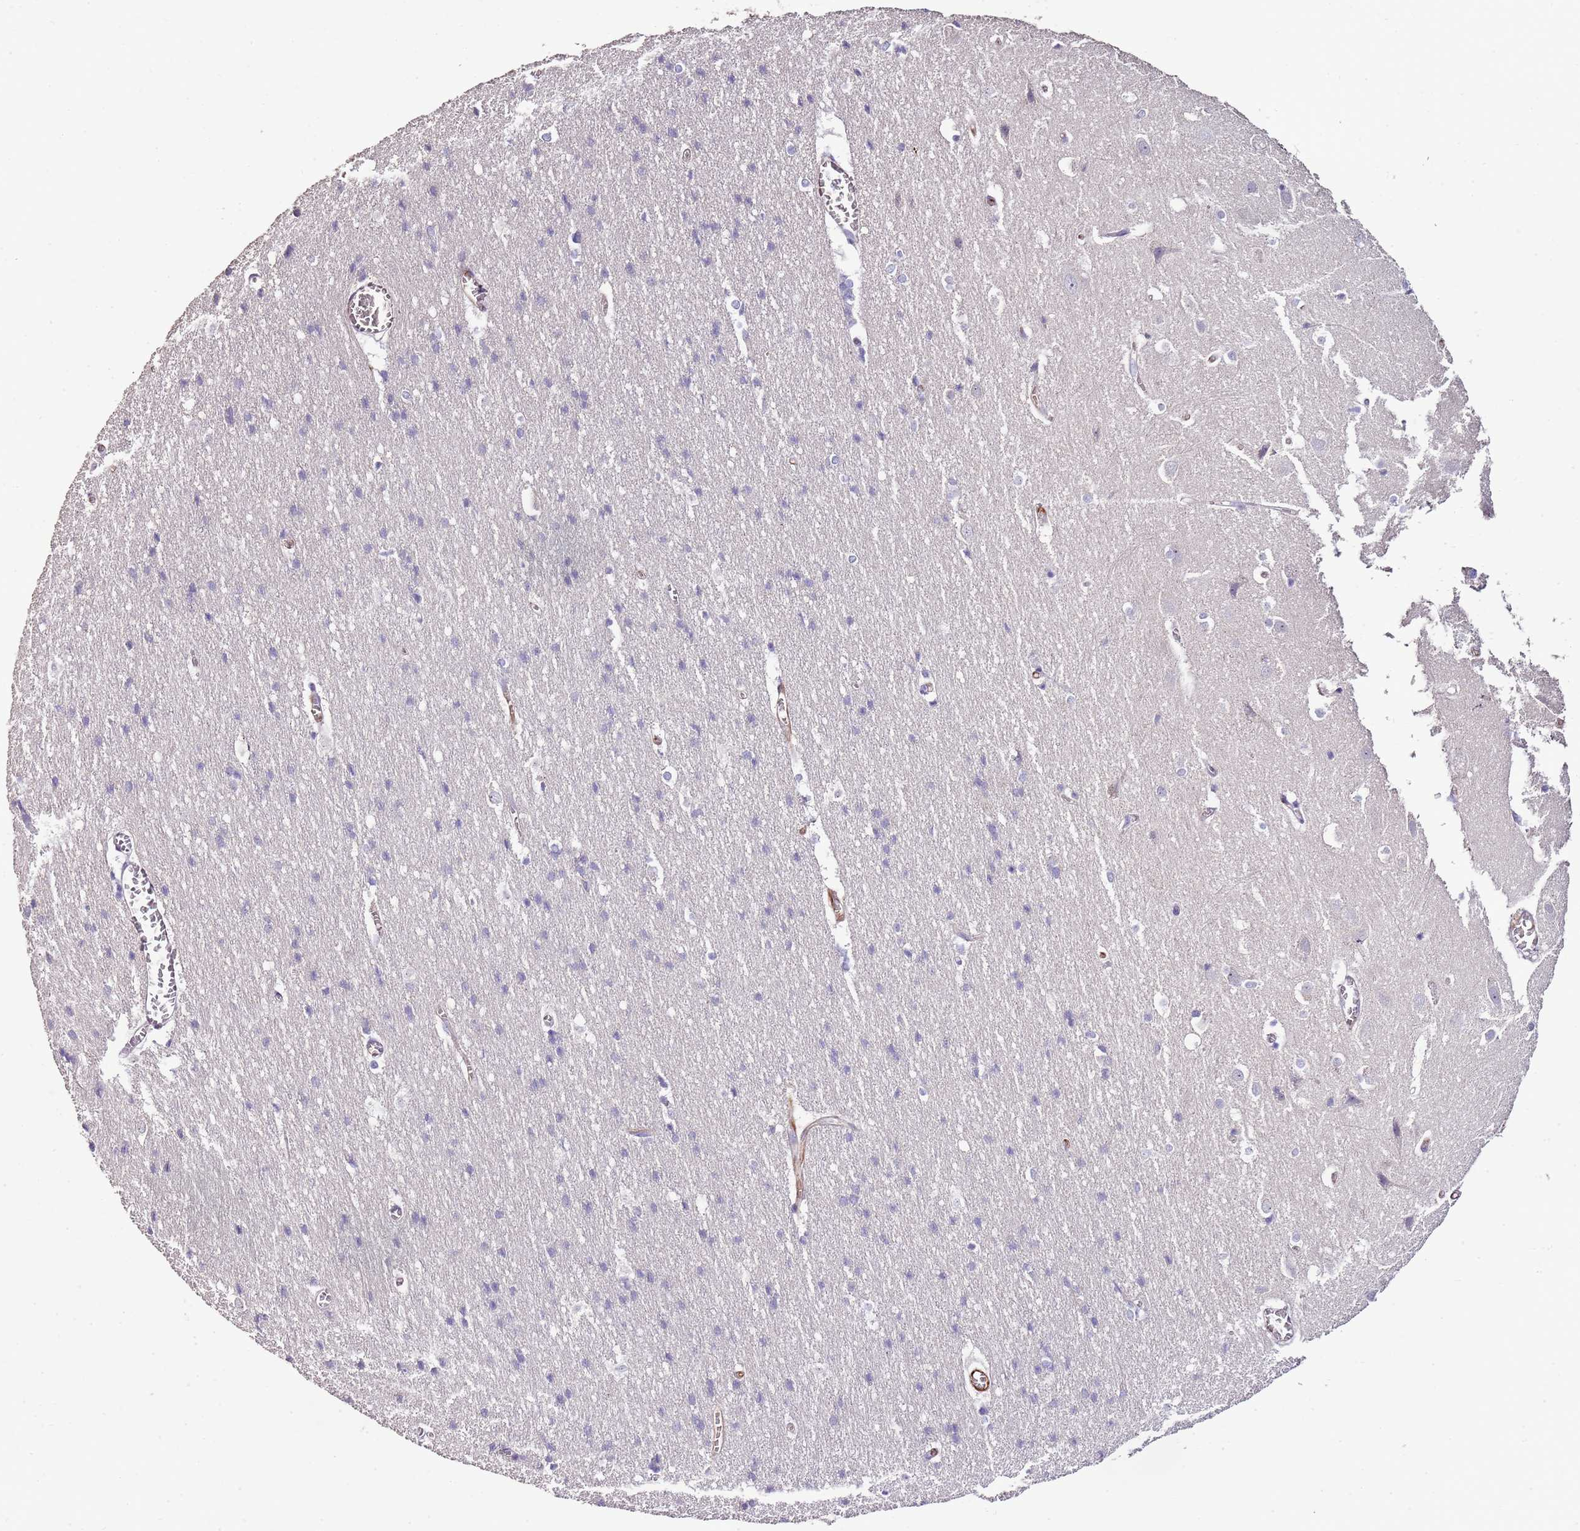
{"staining": {"intensity": "moderate", "quantity": "<25%", "location": "cytoplasmic/membranous"}, "tissue": "cerebral cortex", "cell_type": "Endothelial cells", "image_type": "normal", "snomed": [{"axis": "morphology", "description": "Normal tissue, NOS"}, {"axis": "topography", "description": "Cerebral cortex"}], "caption": "Immunohistochemistry micrograph of benign cerebral cortex: cerebral cortex stained using immunohistochemistry displays low levels of moderate protein expression localized specifically in the cytoplasmic/membranous of endothelial cells, appearing as a cytoplasmic/membranous brown color.", "gene": "ZNF786", "patient": {"sex": "male", "age": 54}}